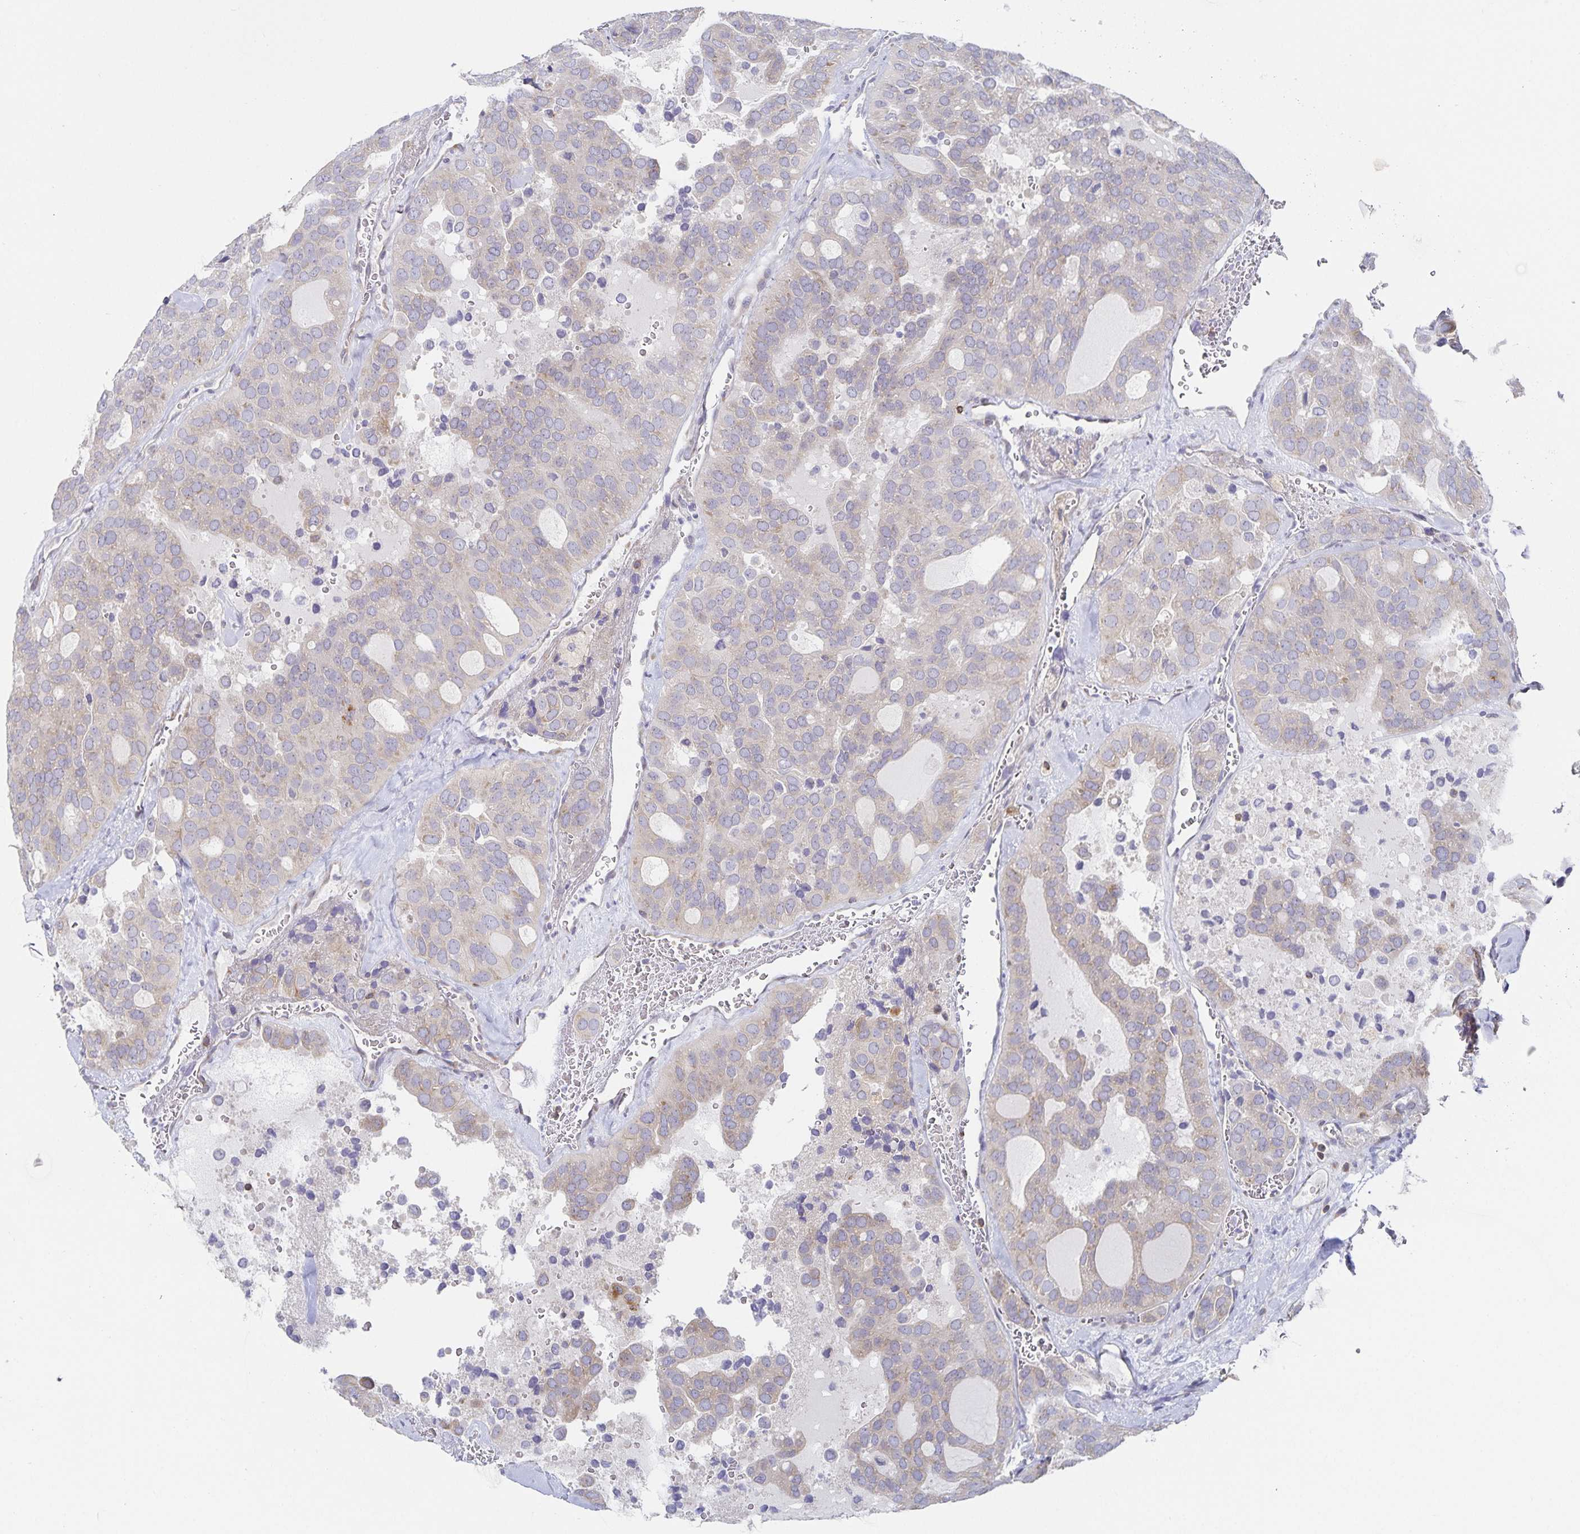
{"staining": {"intensity": "weak", "quantity": "<25%", "location": "cytoplasmic/membranous"}, "tissue": "thyroid cancer", "cell_type": "Tumor cells", "image_type": "cancer", "snomed": [{"axis": "morphology", "description": "Follicular adenoma carcinoma, NOS"}, {"axis": "topography", "description": "Thyroid gland"}], "caption": "Micrograph shows no protein expression in tumor cells of follicular adenoma carcinoma (thyroid) tissue.", "gene": "NOMO1", "patient": {"sex": "male", "age": 75}}